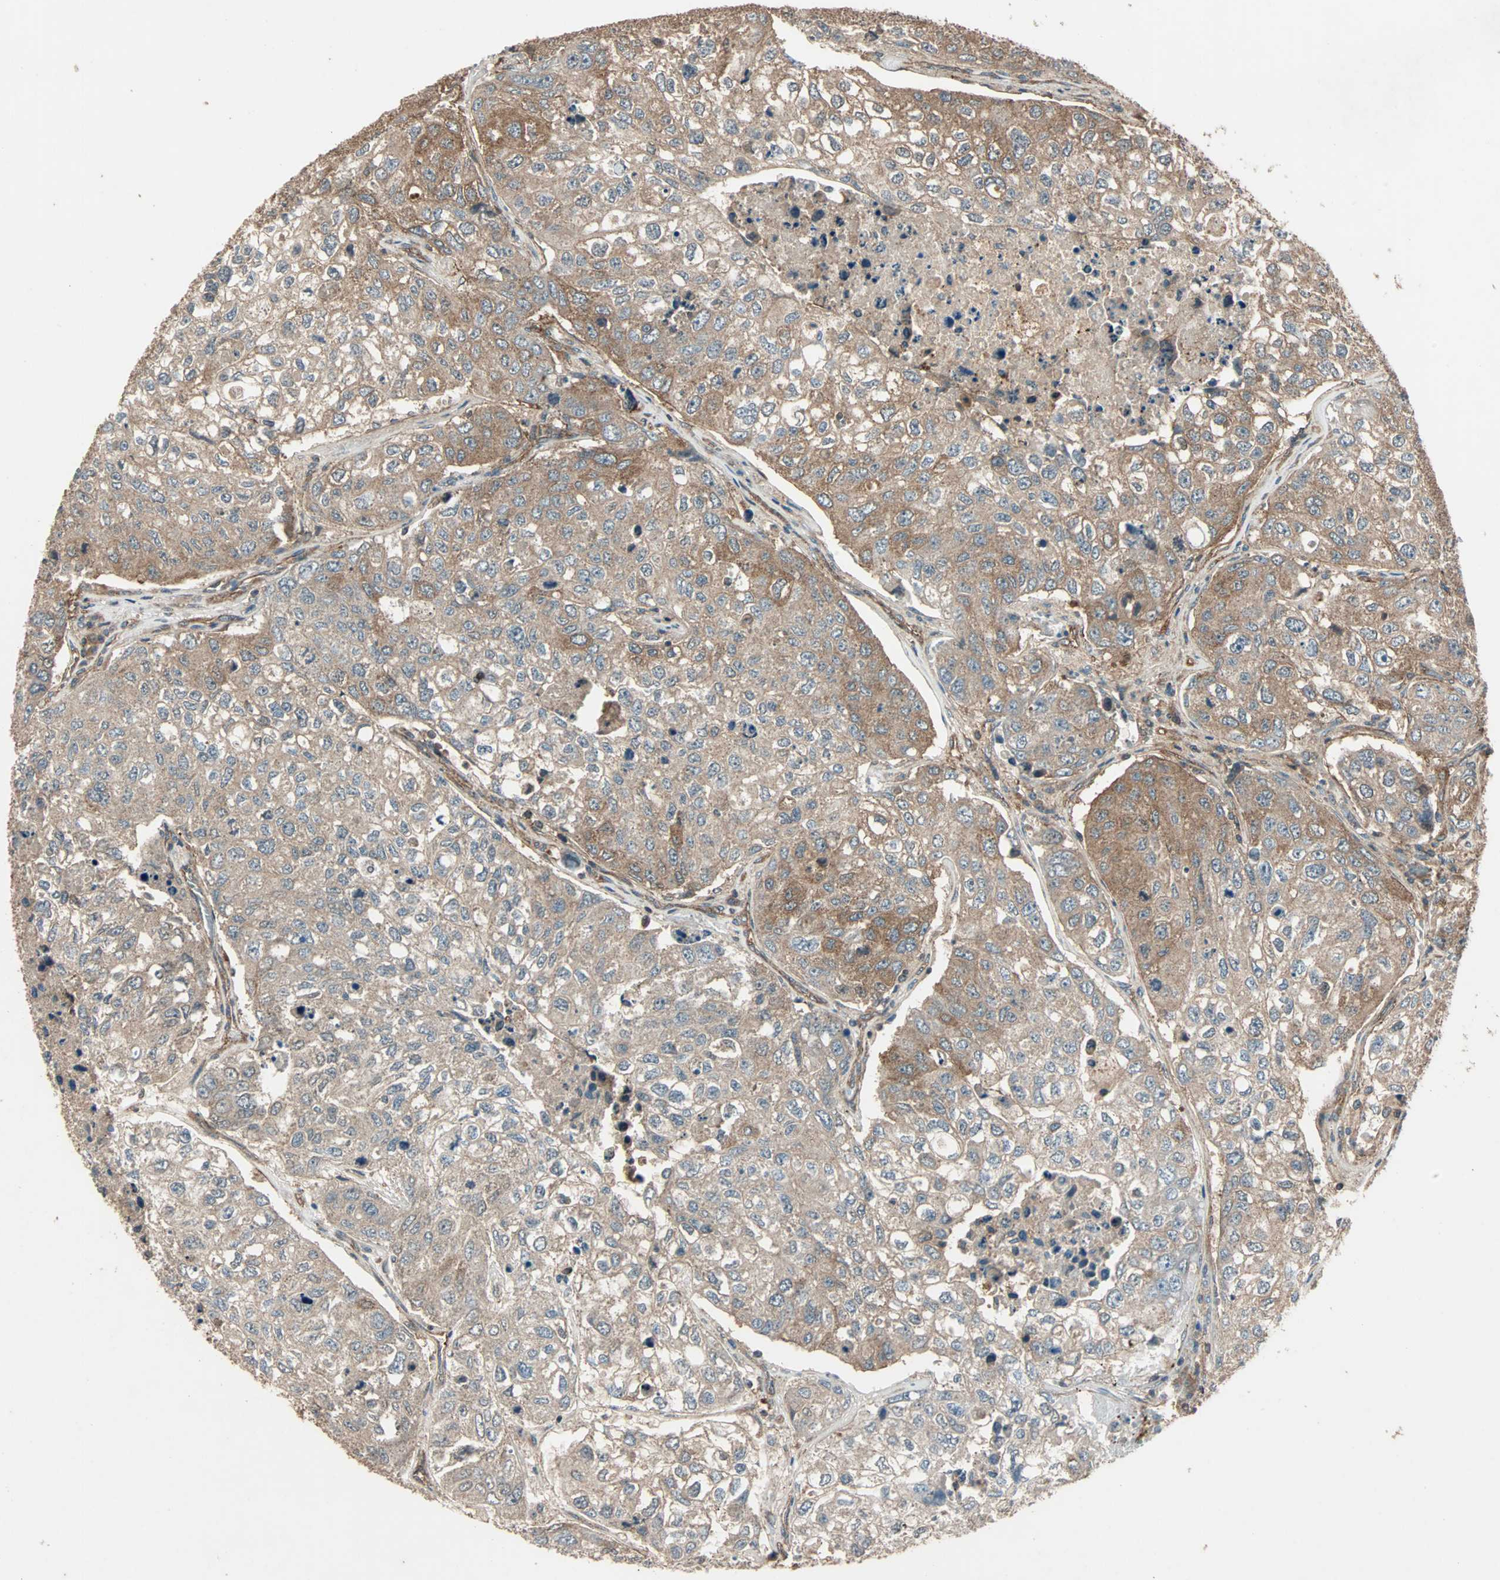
{"staining": {"intensity": "moderate", "quantity": ">75%", "location": "cytoplasmic/membranous"}, "tissue": "urothelial cancer", "cell_type": "Tumor cells", "image_type": "cancer", "snomed": [{"axis": "morphology", "description": "Urothelial carcinoma, High grade"}, {"axis": "topography", "description": "Lymph node"}, {"axis": "topography", "description": "Urinary bladder"}], "caption": "Immunohistochemistry staining of urothelial cancer, which reveals medium levels of moderate cytoplasmic/membranous expression in about >75% of tumor cells indicating moderate cytoplasmic/membranous protein staining. The staining was performed using DAB (brown) for protein detection and nuclei were counterstained in hematoxylin (blue).", "gene": "GCK", "patient": {"sex": "male", "age": 51}}